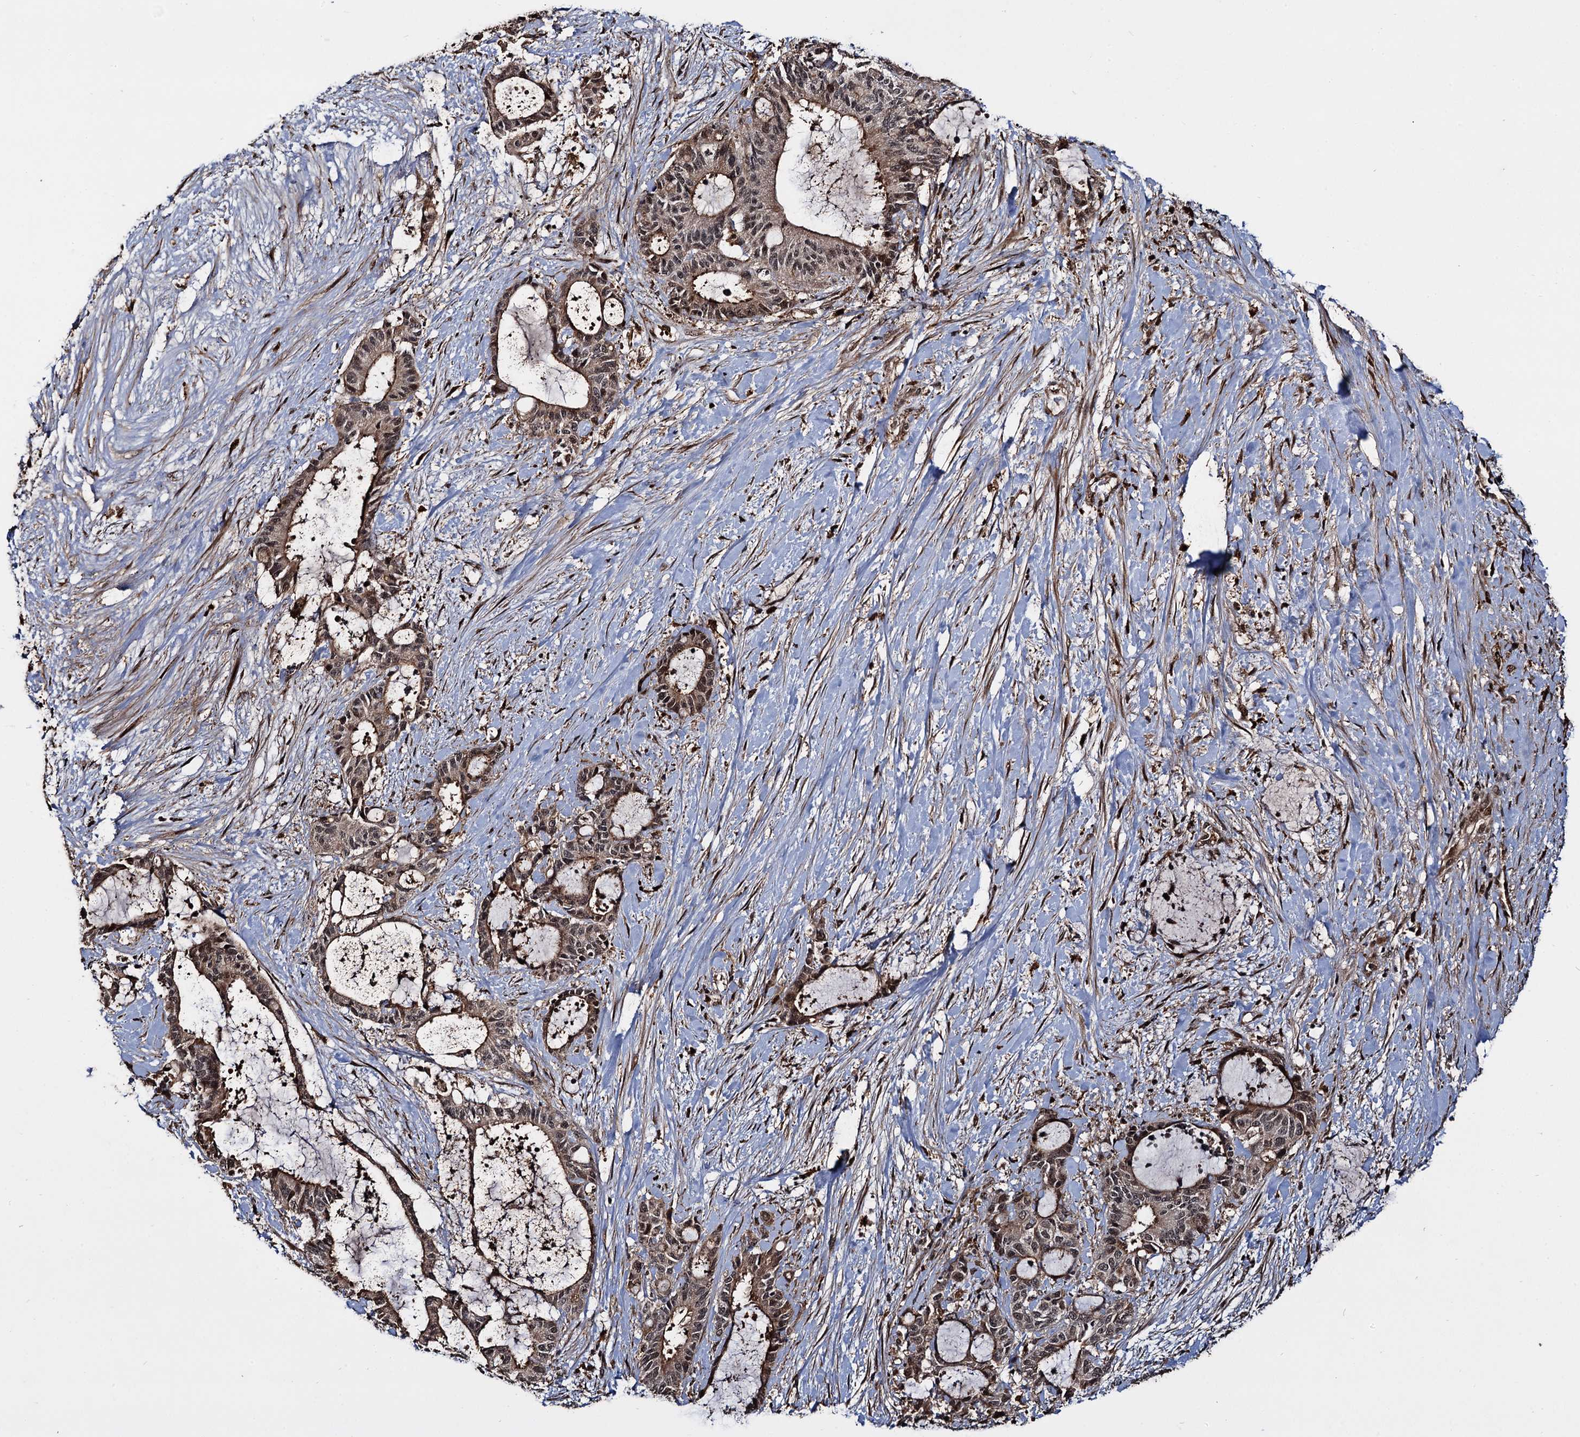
{"staining": {"intensity": "moderate", "quantity": ">75%", "location": "cytoplasmic/membranous"}, "tissue": "liver cancer", "cell_type": "Tumor cells", "image_type": "cancer", "snomed": [{"axis": "morphology", "description": "Normal tissue, NOS"}, {"axis": "morphology", "description": "Cholangiocarcinoma"}, {"axis": "topography", "description": "Liver"}, {"axis": "topography", "description": "Peripheral nerve tissue"}], "caption": "IHC (DAB (3,3'-diaminobenzidine)) staining of liver cholangiocarcinoma shows moderate cytoplasmic/membranous protein positivity in about >75% of tumor cells.", "gene": "CEP192", "patient": {"sex": "female", "age": 73}}